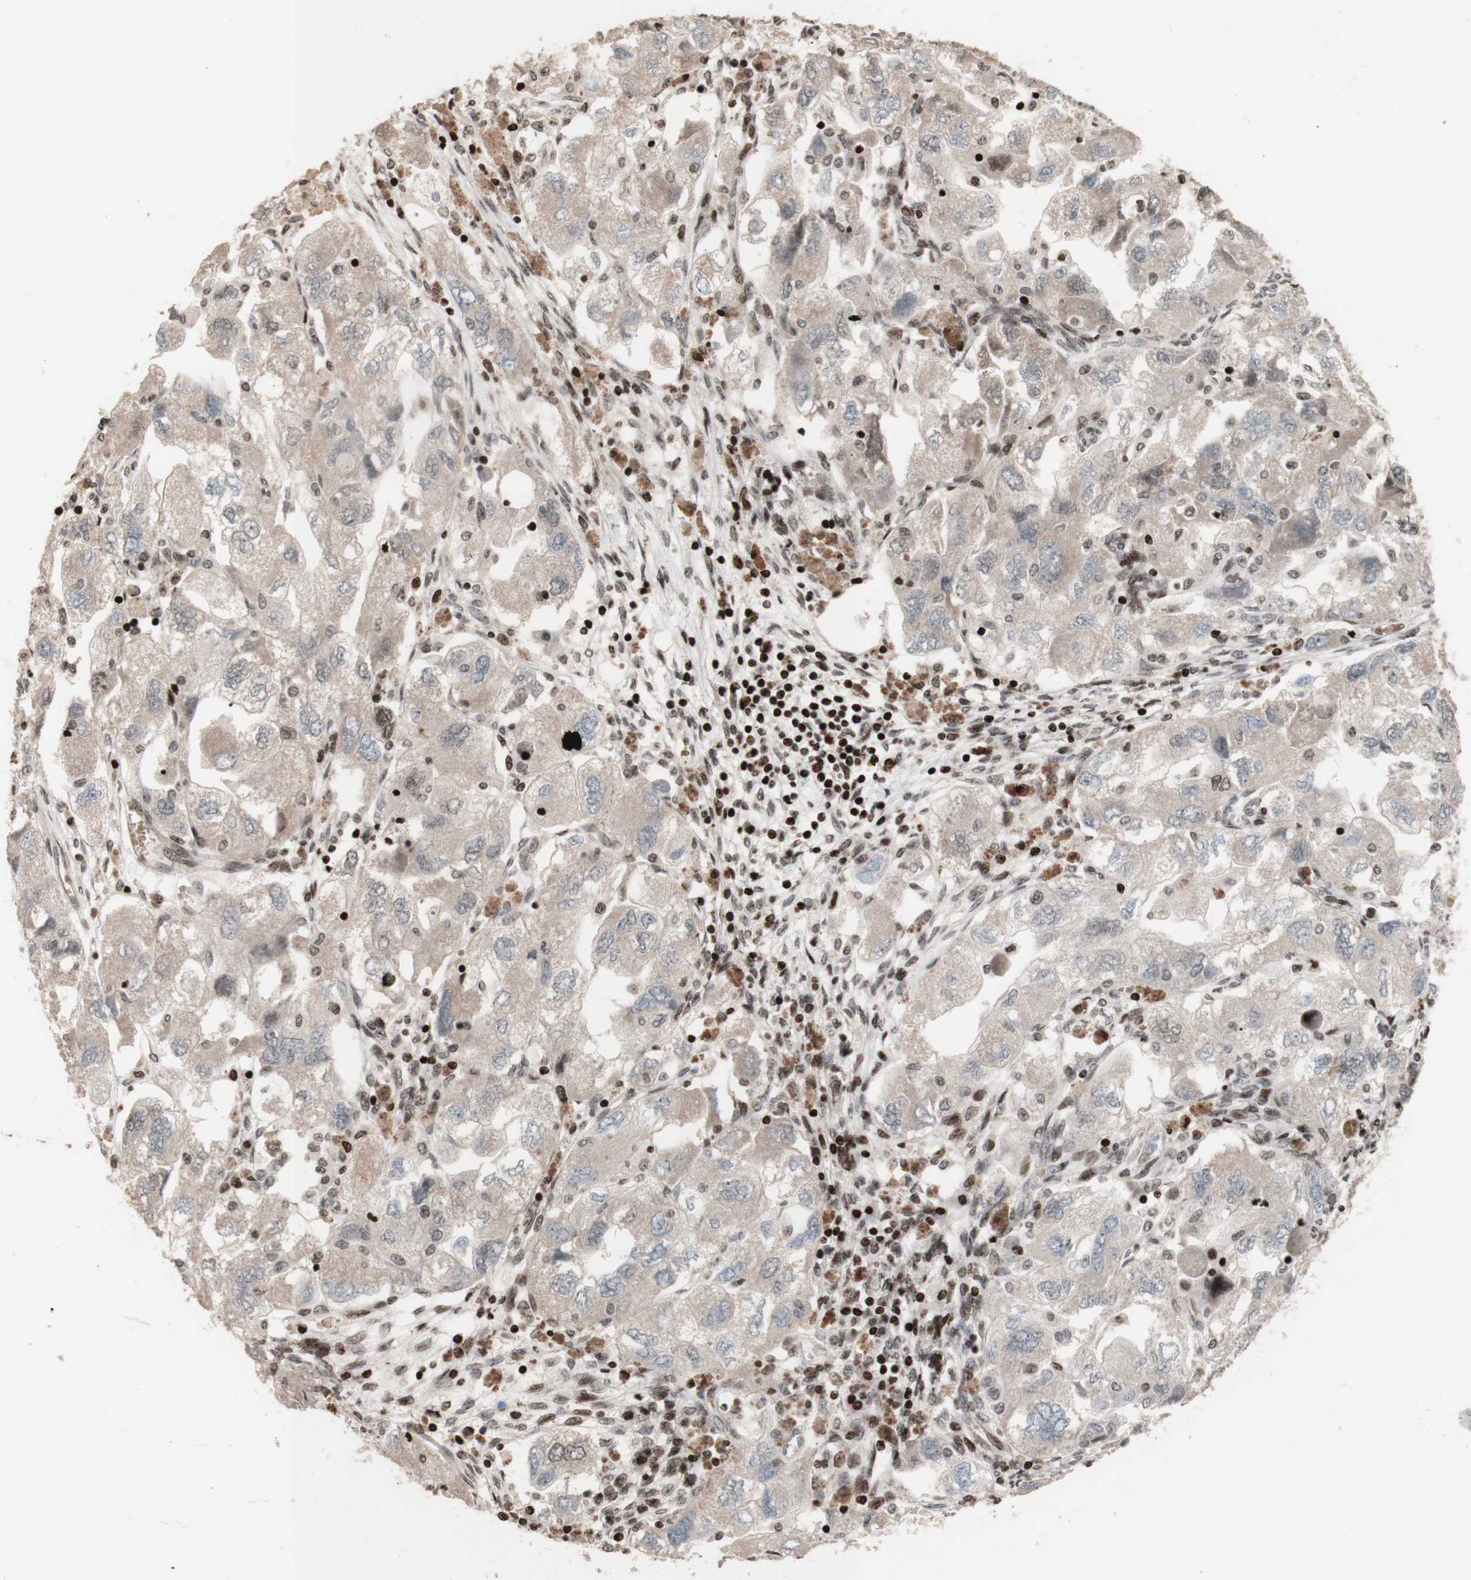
{"staining": {"intensity": "weak", "quantity": ">75%", "location": "cytoplasmic/membranous"}, "tissue": "ovarian cancer", "cell_type": "Tumor cells", "image_type": "cancer", "snomed": [{"axis": "morphology", "description": "Carcinoma, NOS"}, {"axis": "morphology", "description": "Cystadenocarcinoma, serous, NOS"}, {"axis": "topography", "description": "Ovary"}], "caption": "Immunohistochemical staining of ovarian serous cystadenocarcinoma exhibits low levels of weak cytoplasmic/membranous expression in approximately >75% of tumor cells.", "gene": "POLA1", "patient": {"sex": "female", "age": 69}}